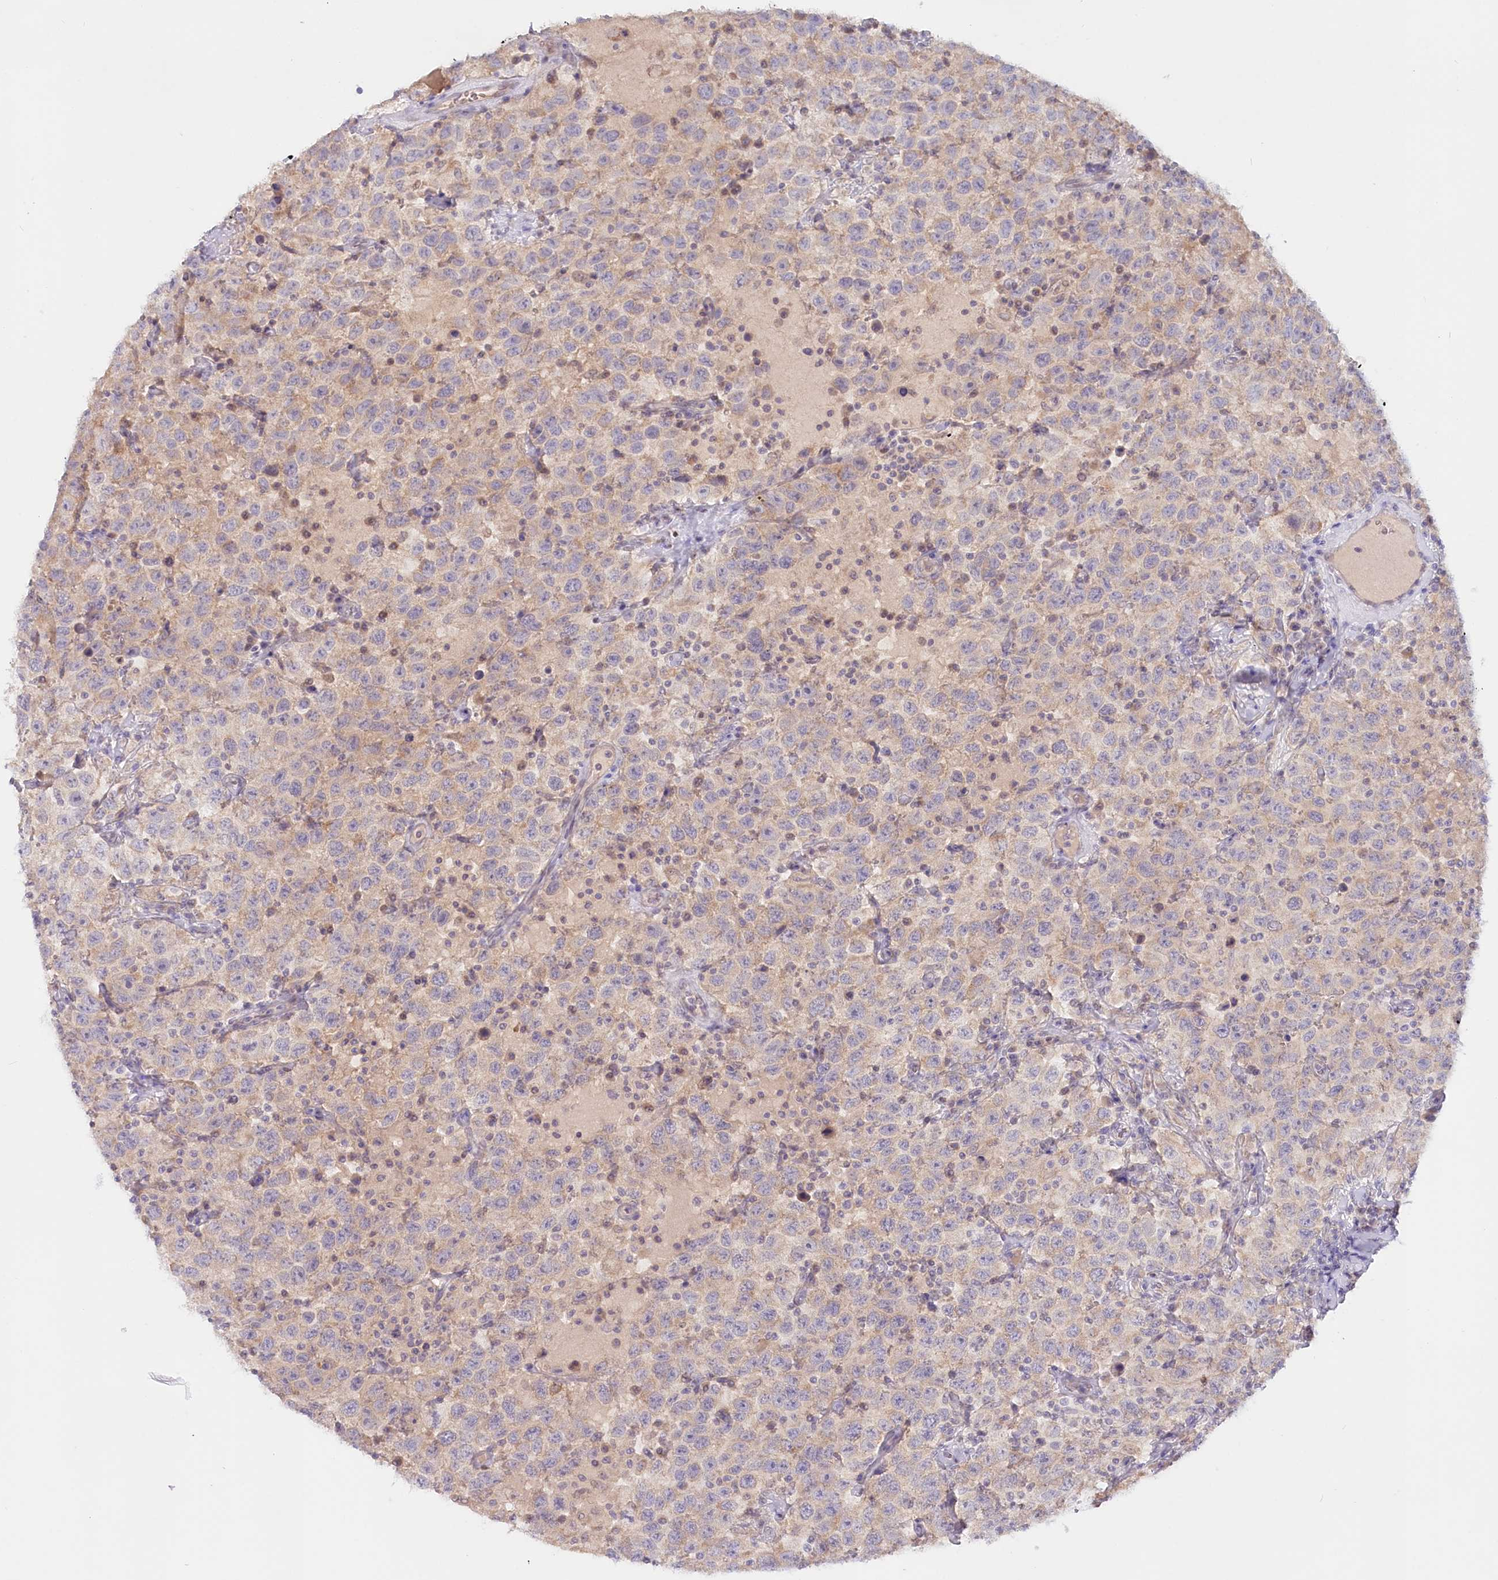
{"staining": {"intensity": "weak", "quantity": "<25%", "location": "cytoplasmic/membranous"}, "tissue": "testis cancer", "cell_type": "Tumor cells", "image_type": "cancer", "snomed": [{"axis": "morphology", "description": "Seminoma, NOS"}, {"axis": "topography", "description": "Testis"}], "caption": "Human testis cancer (seminoma) stained for a protein using immunohistochemistry (IHC) exhibits no positivity in tumor cells.", "gene": "PSAPL1", "patient": {"sex": "male", "age": 41}}